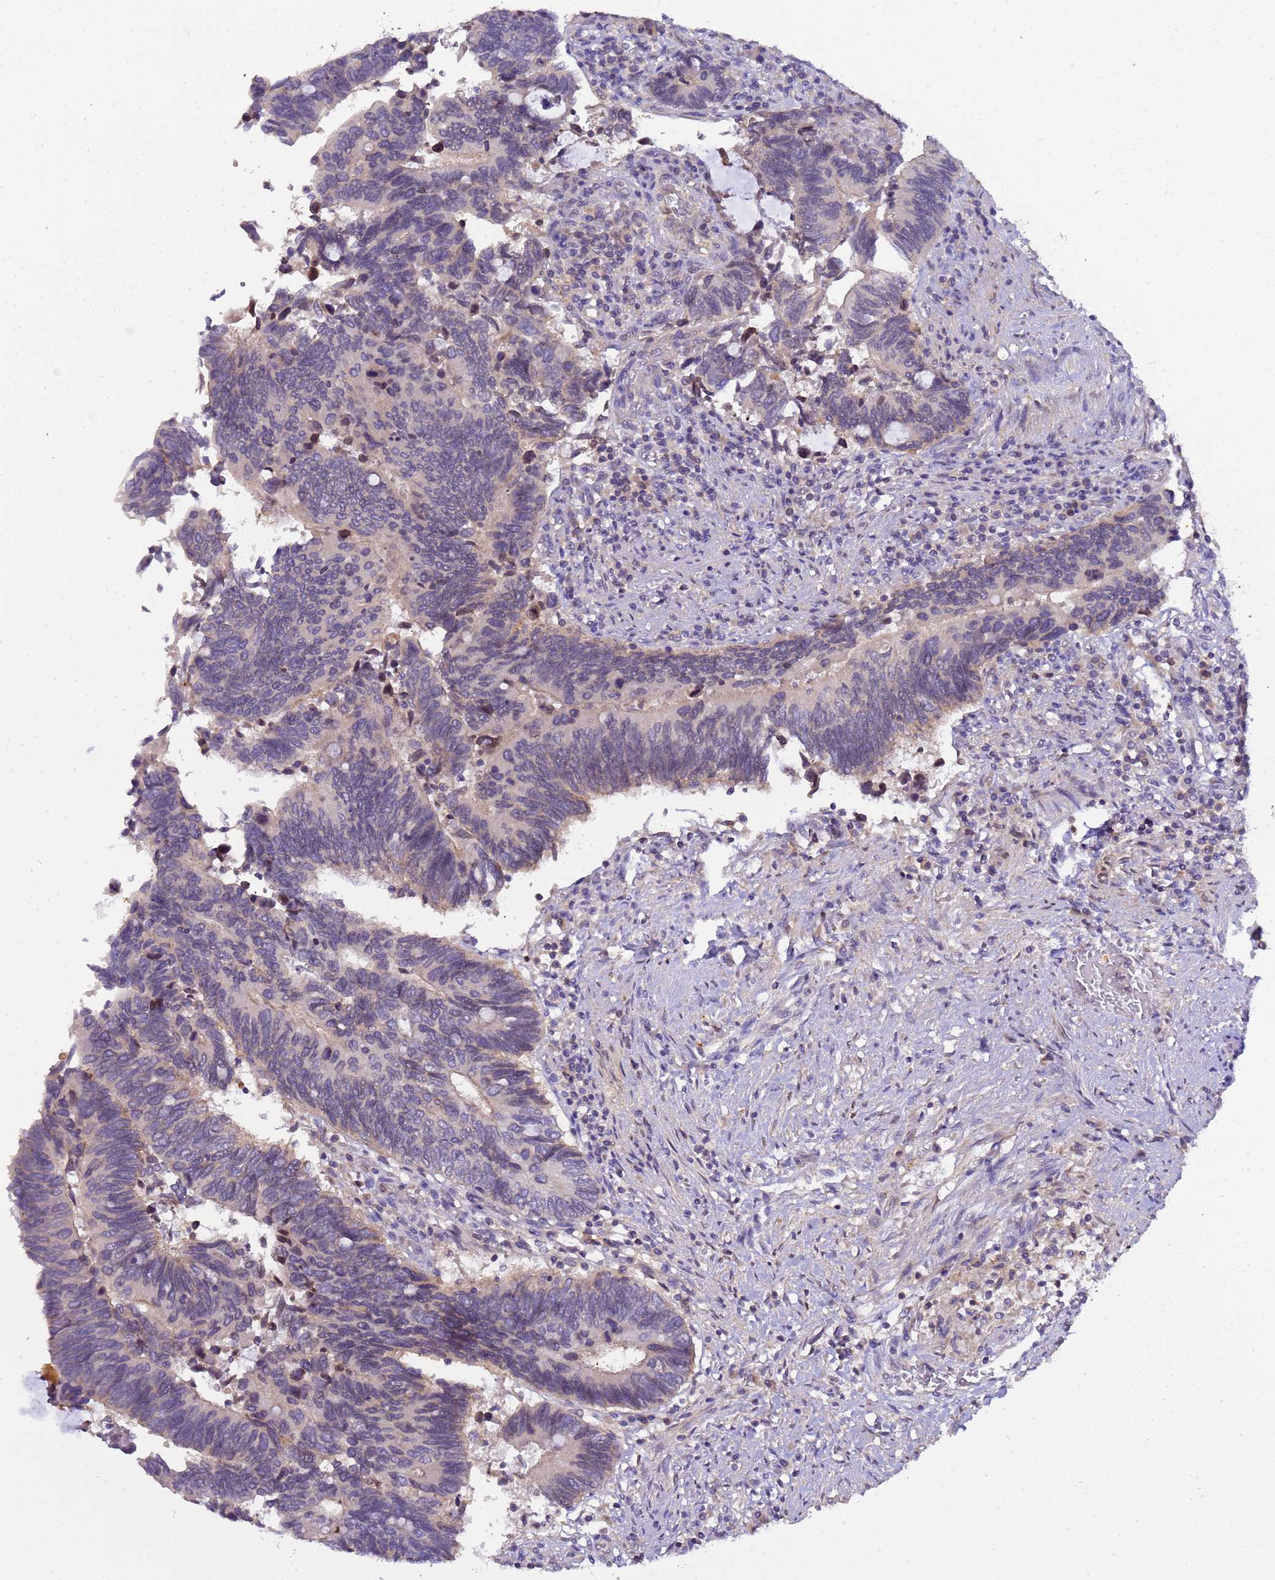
{"staining": {"intensity": "negative", "quantity": "none", "location": "none"}, "tissue": "colorectal cancer", "cell_type": "Tumor cells", "image_type": "cancer", "snomed": [{"axis": "morphology", "description": "Adenocarcinoma, NOS"}, {"axis": "topography", "description": "Colon"}], "caption": "Tumor cells are negative for protein expression in human colorectal cancer (adenocarcinoma).", "gene": "PLCXD3", "patient": {"sex": "male", "age": 87}}